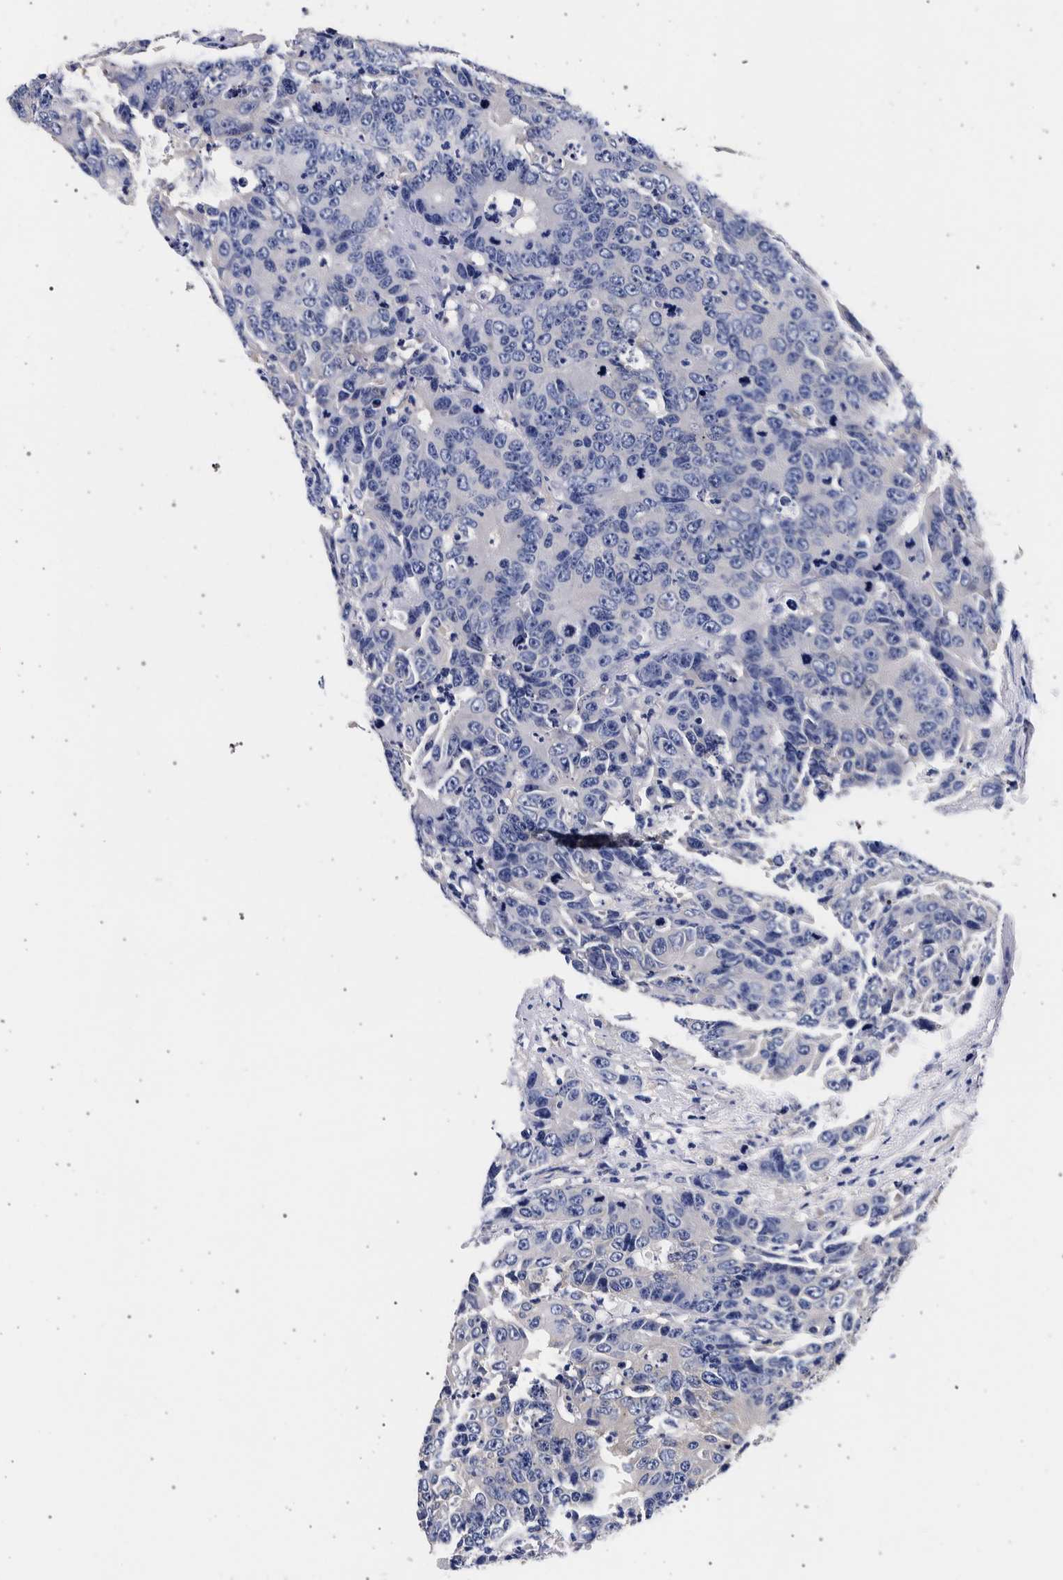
{"staining": {"intensity": "negative", "quantity": "none", "location": "none"}, "tissue": "colorectal cancer", "cell_type": "Tumor cells", "image_type": "cancer", "snomed": [{"axis": "morphology", "description": "Adenocarcinoma, NOS"}, {"axis": "topography", "description": "Colon"}], "caption": "DAB immunohistochemical staining of colorectal cancer (adenocarcinoma) demonstrates no significant staining in tumor cells. The staining is performed using DAB (3,3'-diaminobenzidine) brown chromogen with nuclei counter-stained in using hematoxylin.", "gene": "NIBAN2", "patient": {"sex": "female", "age": 86}}